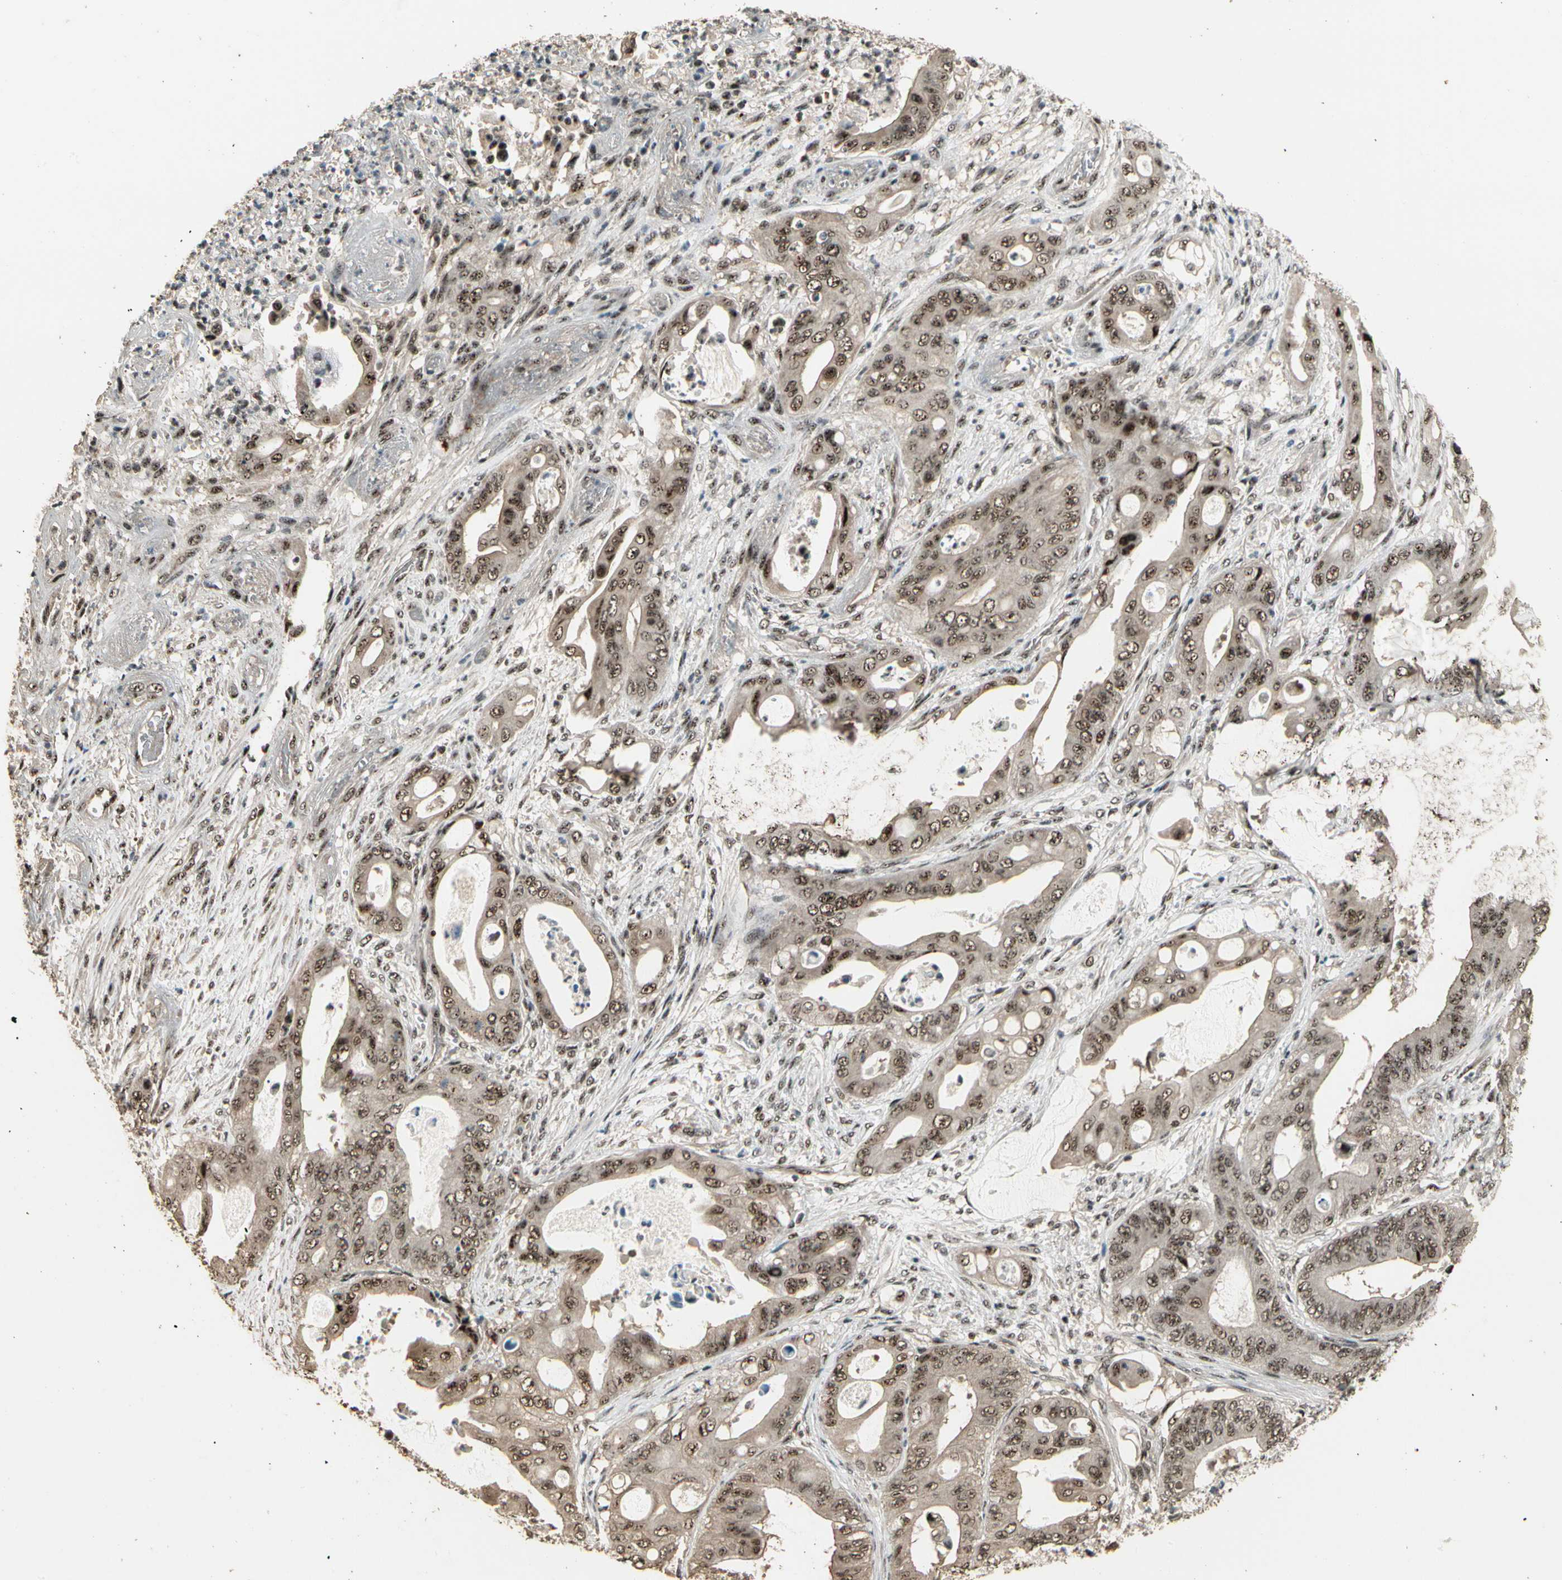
{"staining": {"intensity": "moderate", "quantity": ">75%", "location": "nuclear"}, "tissue": "stomach cancer", "cell_type": "Tumor cells", "image_type": "cancer", "snomed": [{"axis": "morphology", "description": "Adenocarcinoma, NOS"}, {"axis": "topography", "description": "Stomach"}], "caption": "Moderate nuclear positivity is appreciated in approximately >75% of tumor cells in stomach cancer.", "gene": "RBM25", "patient": {"sex": "female", "age": 73}}